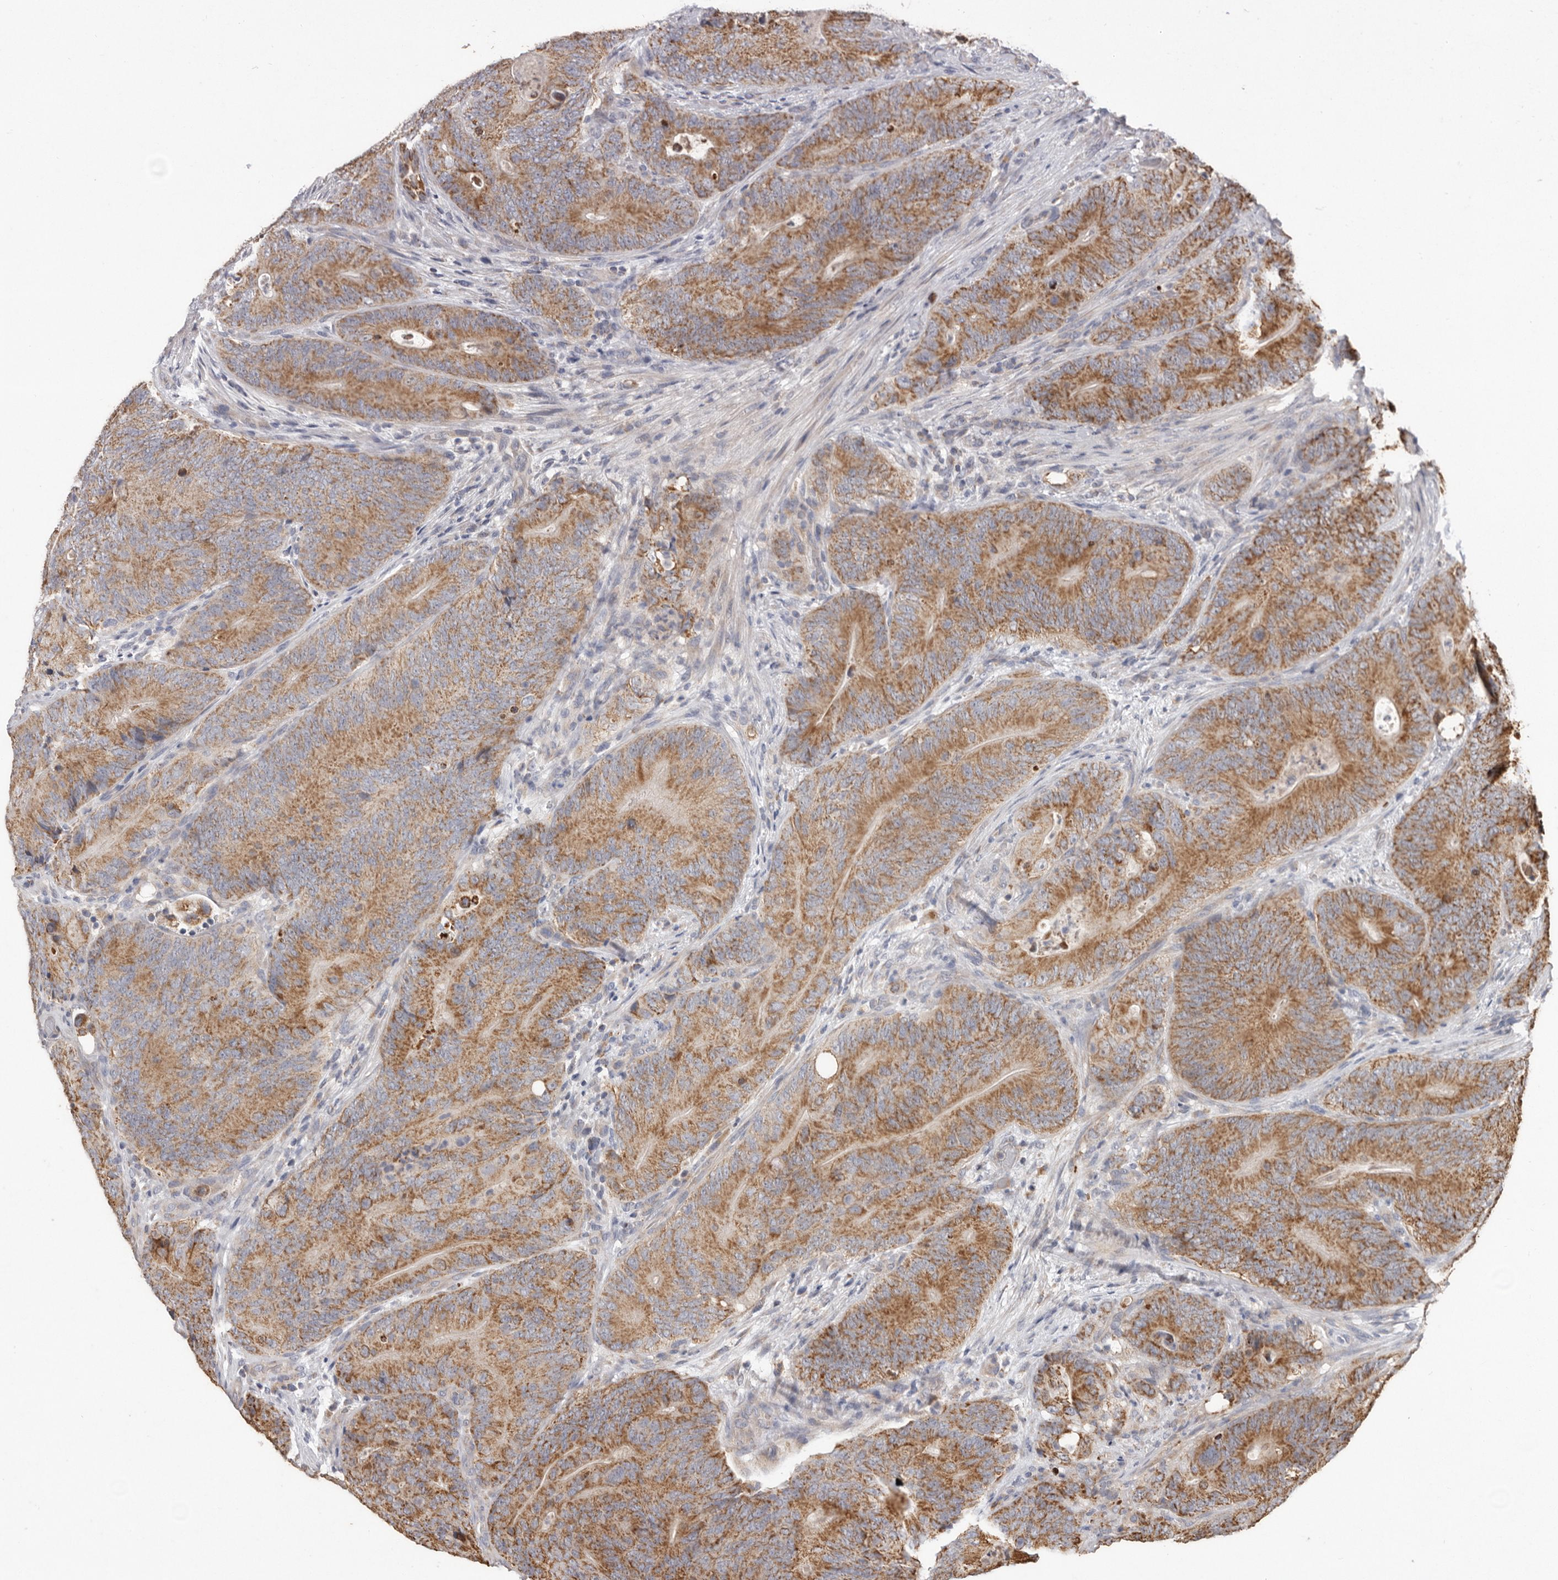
{"staining": {"intensity": "strong", "quantity": "25%-75%", "location": "cytoplasmic/membranous"}, "tissue": "colorectal cancer", "cell_type": "Tumor cells", "image_type": "cancer", "snomed": [{"axis": "morphology", "description": "Normal tissue, NOS"}, {"axis": "topography", "description": "Colon"}], "caption": "About 25%-75% of tumor cells in colorectal cancer show strong cytoplasmic/membranous protein expression as visualized by brown immunohistochemical staining.", "gene": "KIF26B", "patient": {"sex": "female", "age": 82}}